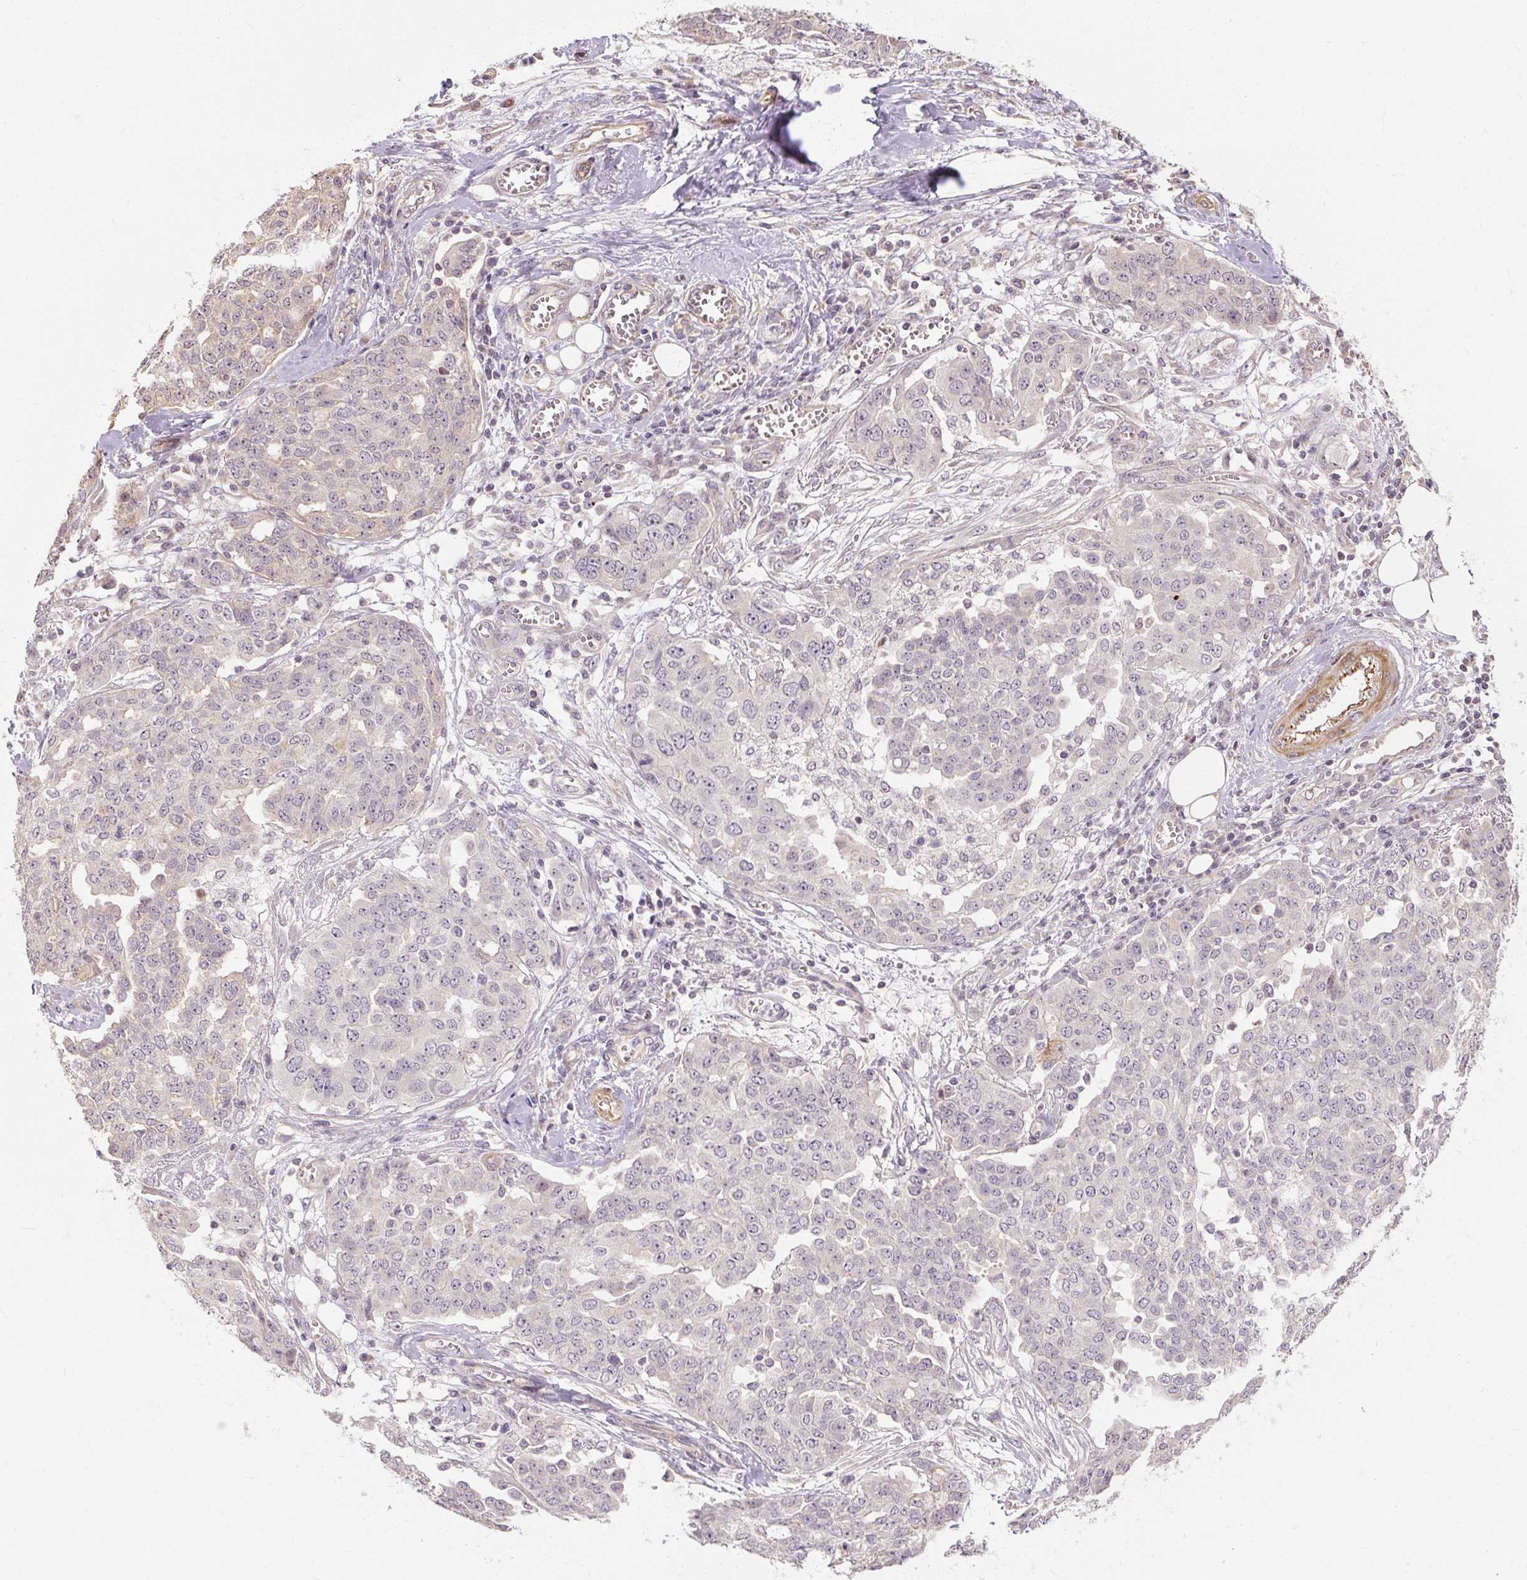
{"staining": {"intensity": "negative", "quantity": "none", "location": "none"}, "tissue": "ovarian cancer", "cell_type": "Tumor cells", "image_type": "cancer", "snomed": [{"axis": "morphology", "description": "Cystadenocarcinoma, serous, NOS"}, {"axis": "topography", "description": "Soft tissue"}, {"axis": "topography", "description": "Ovary"}], "caption": "A photomicrograph of human ovarian cancer is negative for staining in tumor cells.", "gene": "RB1CC1", "patient": {"sex": "female", "age": 57}}